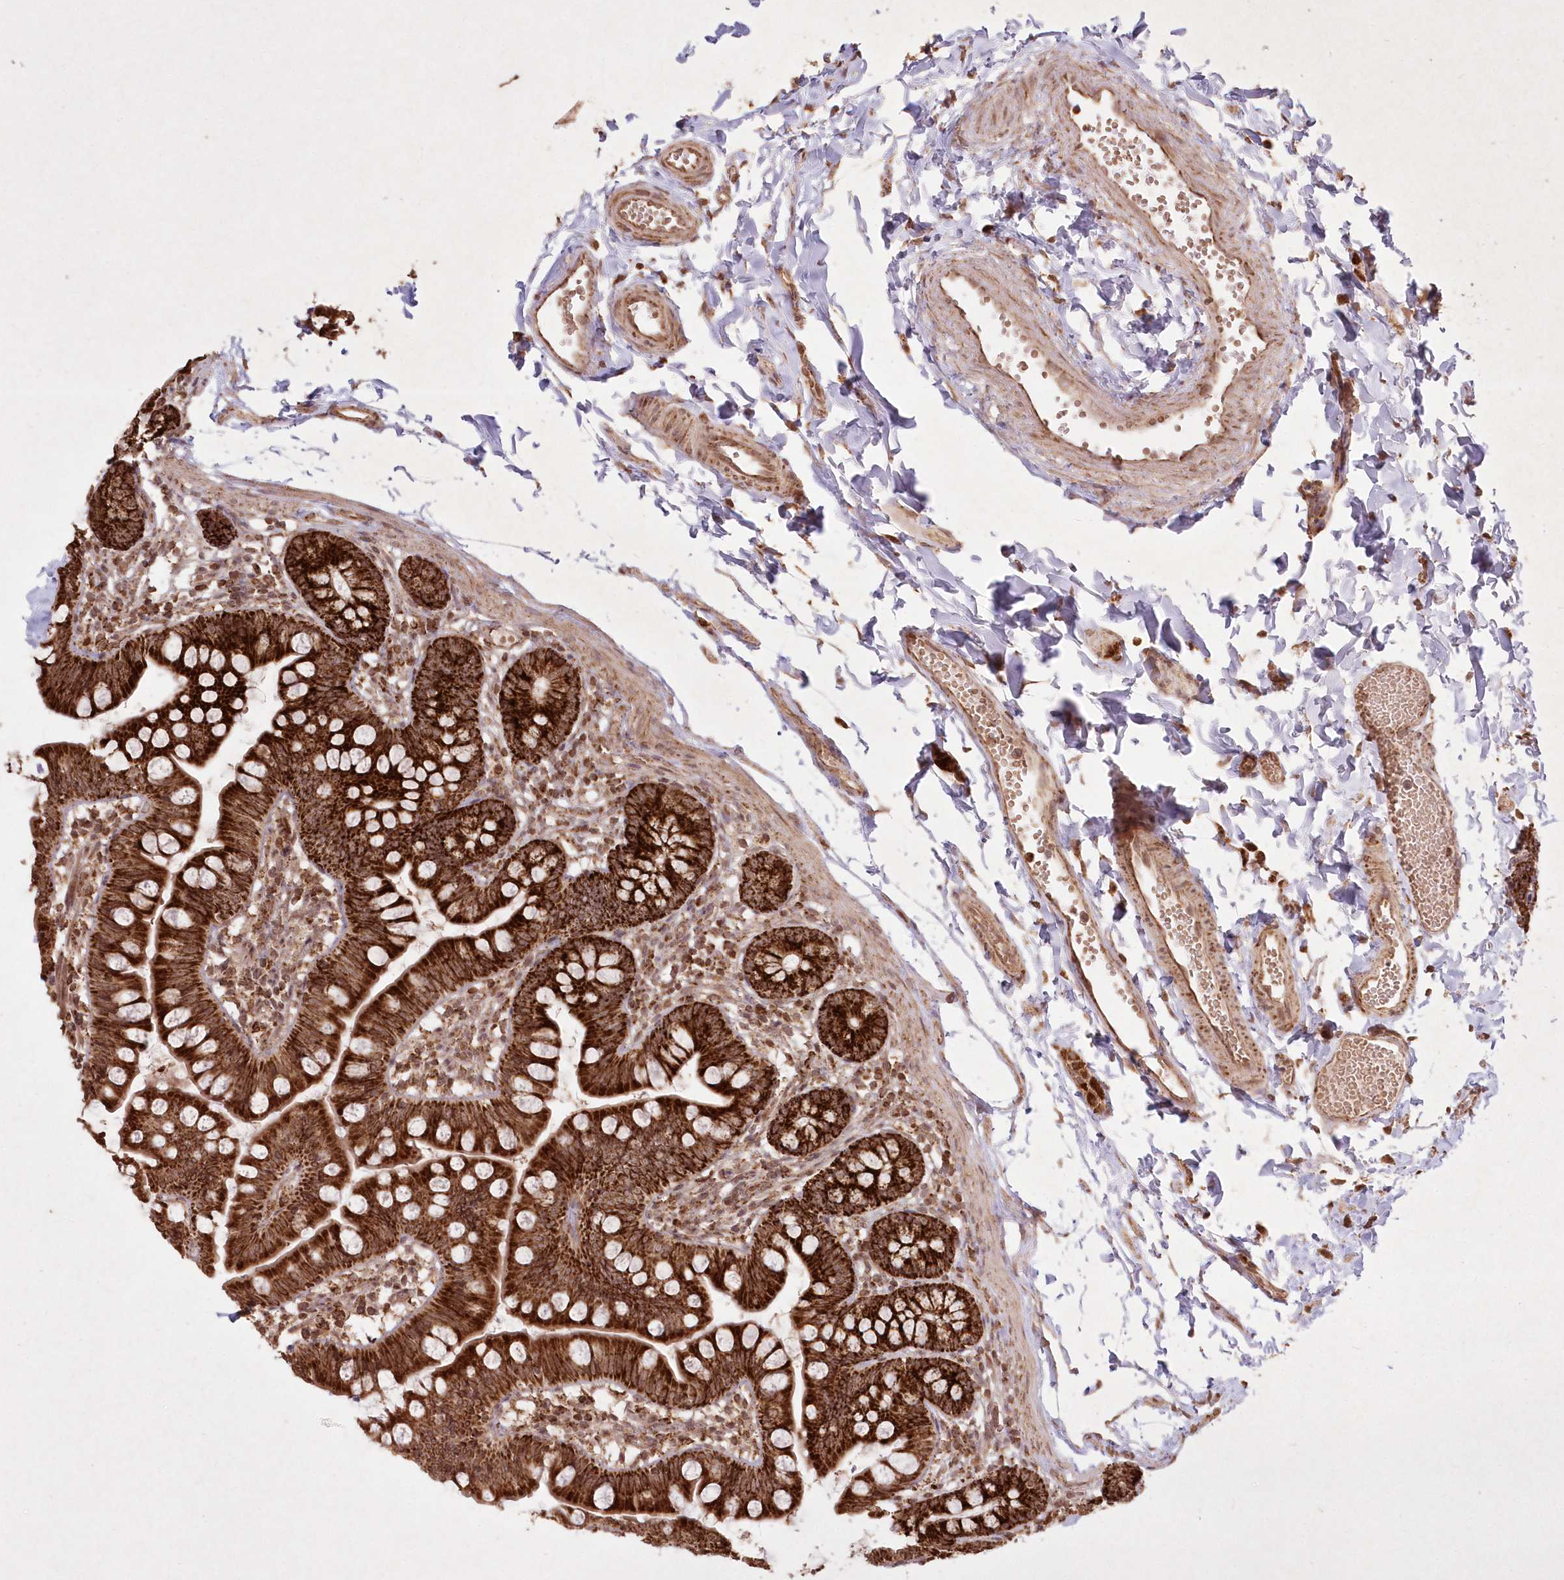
{"staining": {"intensity": "strong", "quantity": ">75%", "location": "cytoplasmic/membranous"}, "tissue": "small intestine", "cell_type": "Glandular cells", "image_type": "normal", "snomed": [{"axis": "morphology", "description": "Normal tissue, NOS"}, {"axis": "topography", "description": "Small intestine"}], "caption": "A micrograph showing strong cytoplasmic/membranous expression in about >75% of glandular cells in benign small intestine, as visualized by brown immunohistochemical staining.", "gene": "LRPPRC", "patient": {"sex": "male", "age": 7}}